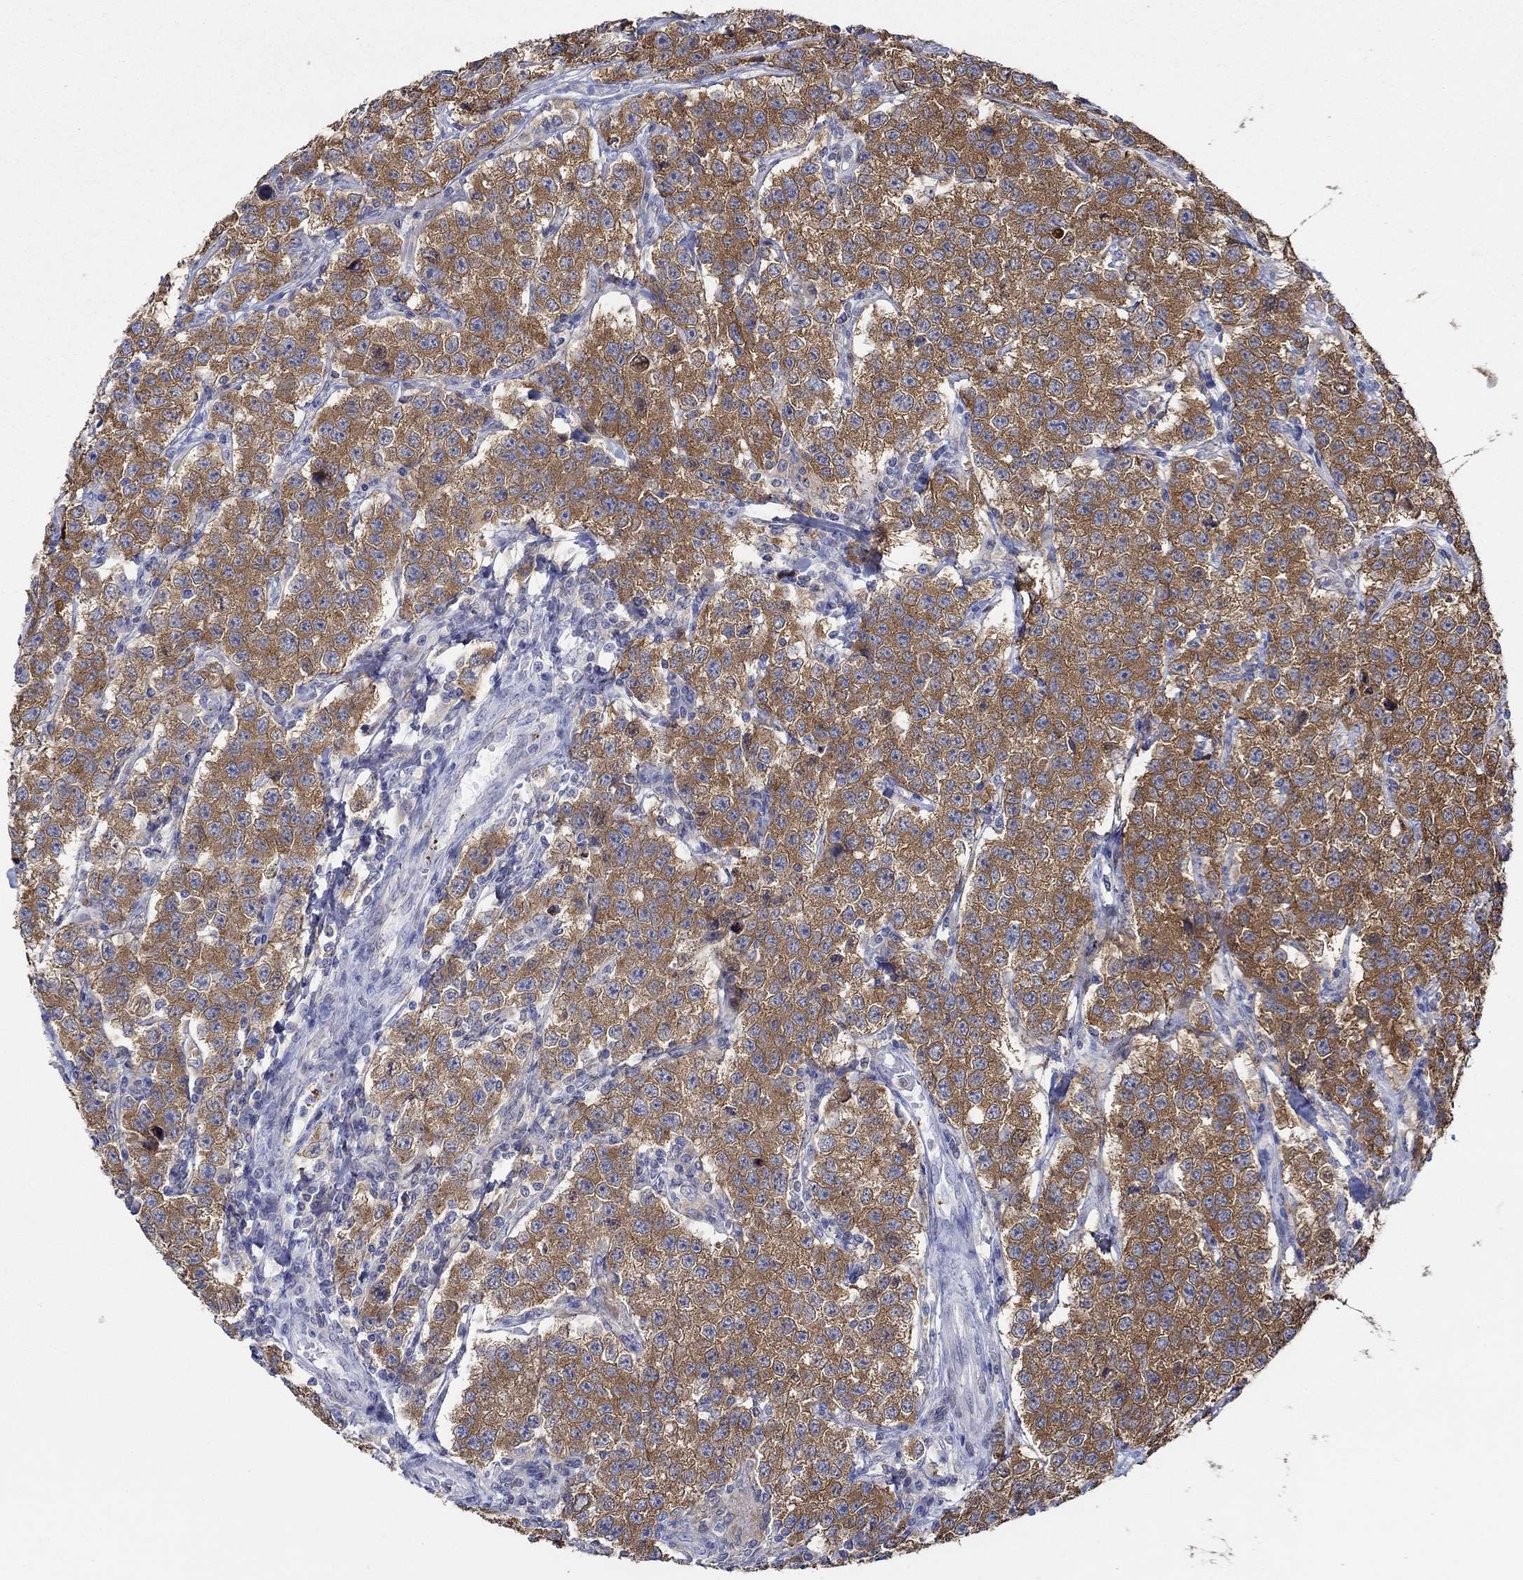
{"staining": {"intensity": "strong", "quantity": ">75%", "location": "cytoplasmic/membranous"}, "tissue": "testis cancer", "cell_type": "Tumor cells", "image_type": "cancer", "snomed": [{"axis": "morphology", "description": "Seminoma, NOS"}, {"axis": "topography", "description": "Testis"}], "caption": "Human testis seminoma stained for a protein (brown) displays strong cytoplasmic/membranous positive expression in about >75% of tumor cells.", "gene": "SLC27A3", "patient": {"sex": "male", "age": 59}}